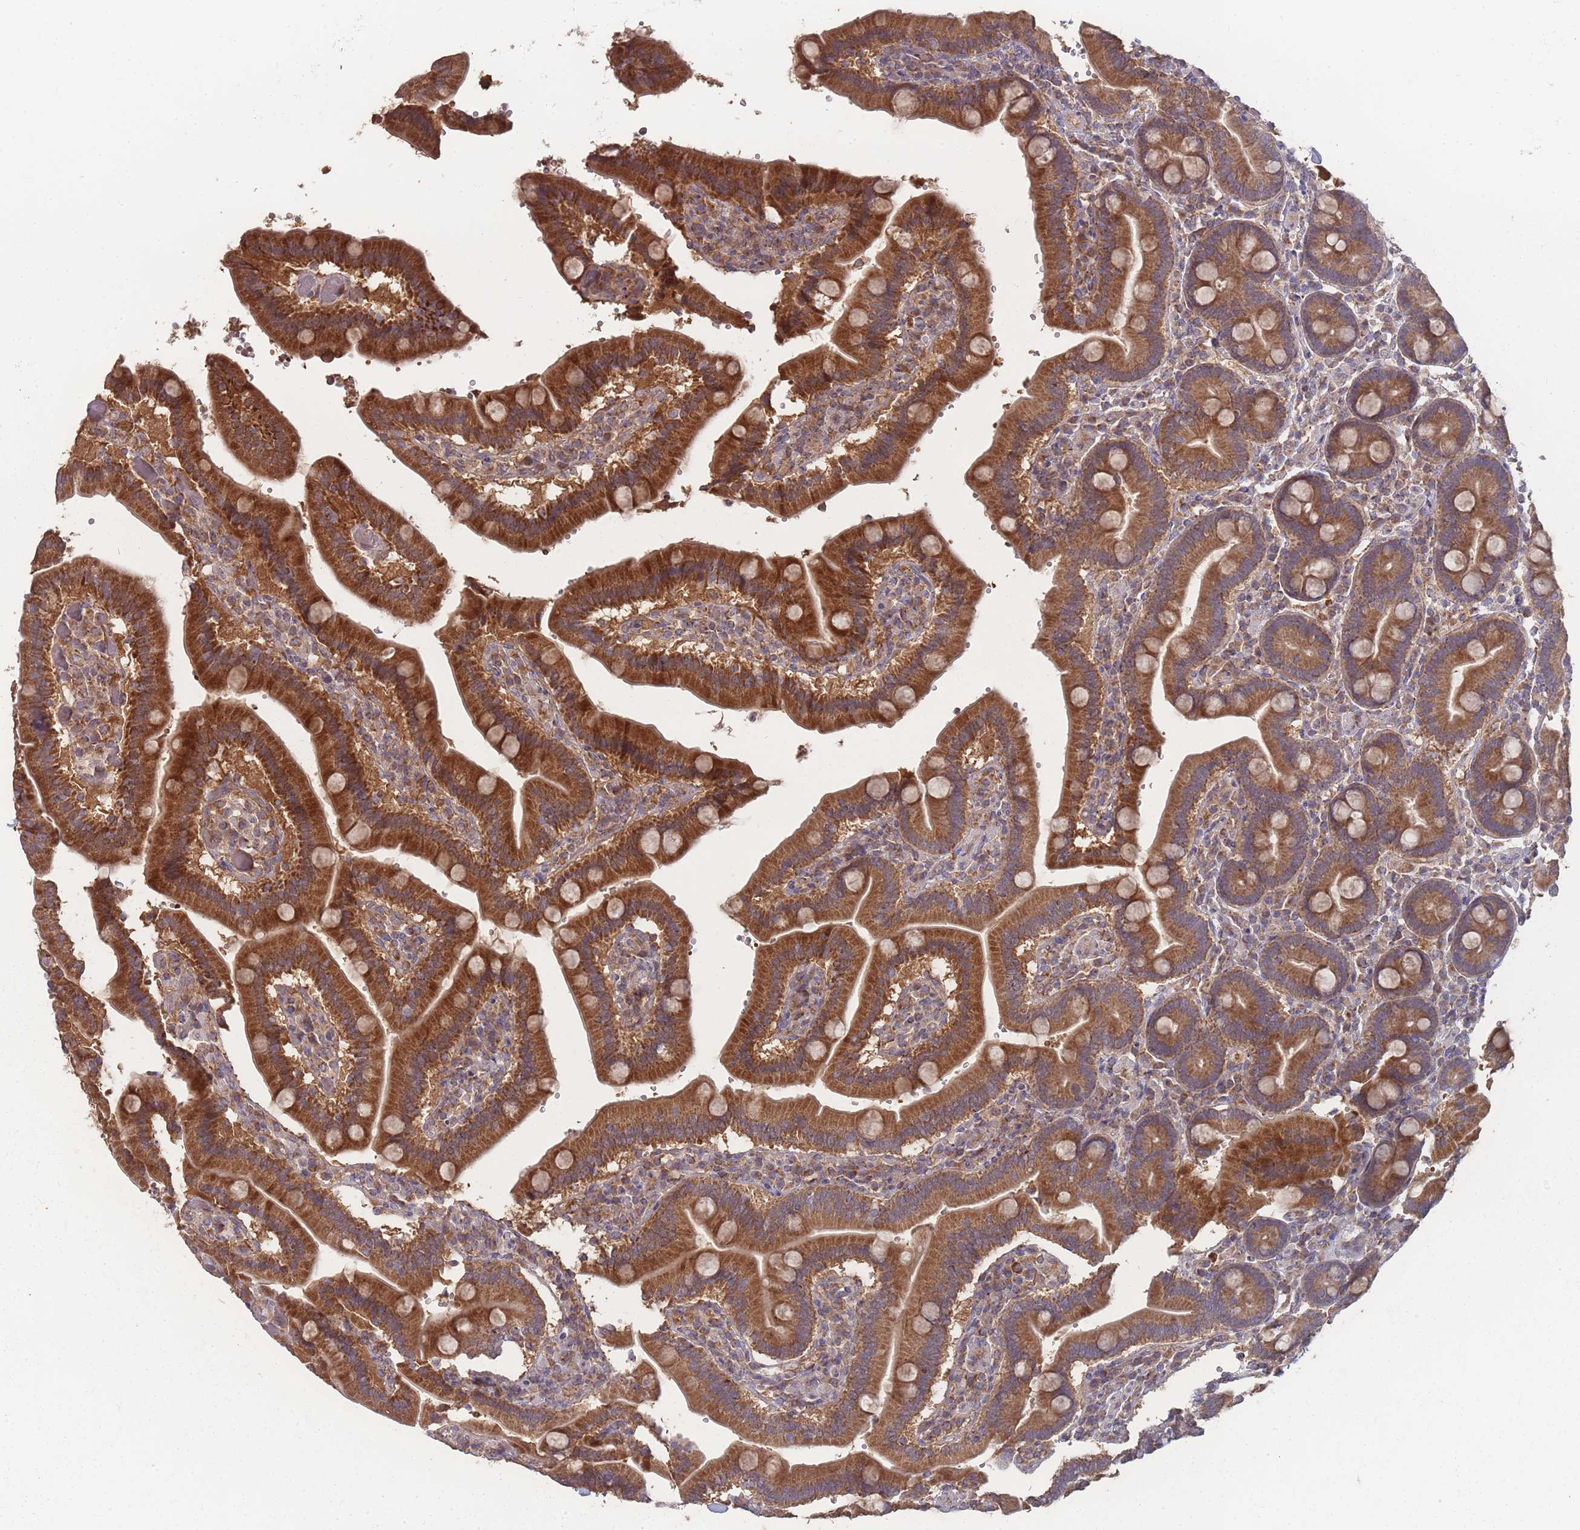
{"staining": {"intensity": "strong", "quantity": ">75%", "location": "cytoplasmic/membranous"}, "tissue": "duodenum", "cell_type": "Glandular cells", "image_type": "normal", "snomed": [{"axis": "morphology", "description": "Normal tissue, NOS"}, {"axis": "topography", "description": "Duodenum"}], "caption": "A photomicrograph of human duodenum stained for a protein exhibits strong cytoplasmic/membranous brown staining in glandular cells.", "gene": "SLC35B4", "patient": {"sex": "female", "age": 62}}